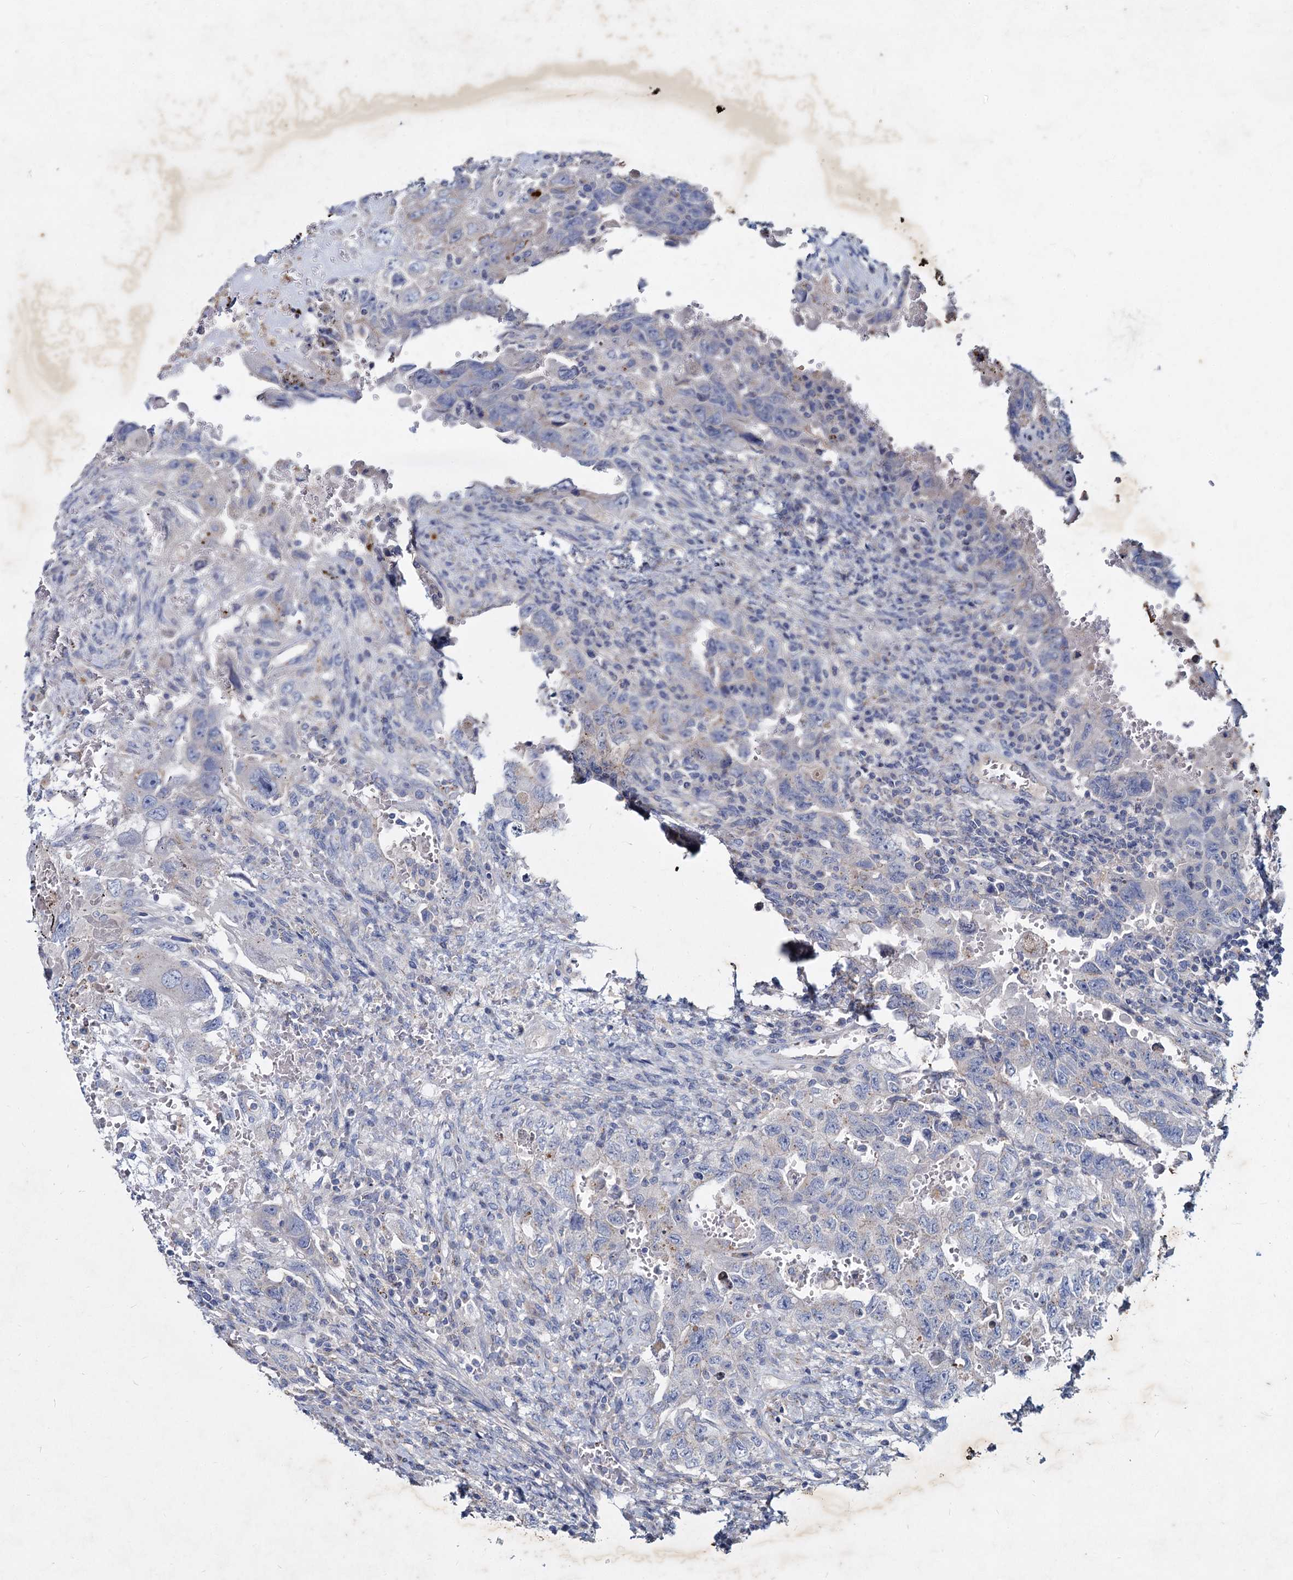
{"staining": {"intensity": "negative", "quantity": "none", "location": "none"}, "tissue": "testis cancer", "cell_type": "Tumor cells", "image_type": "cancer", "snomed": [{"axis": "morphology", "description": "Carcinoma, Embryonal, NOS"}, {"axis": "topography", "description": "Testis"}], "caption": "High power microscopy histopathology image of an immunohistochemistry (IHC) photomicrograph of testis cancer (embryonal carcinoma), revealing no significant staining in tumor cells.", "gene": "AGBL4", "patient": {"sex": "male", "age": 26}}